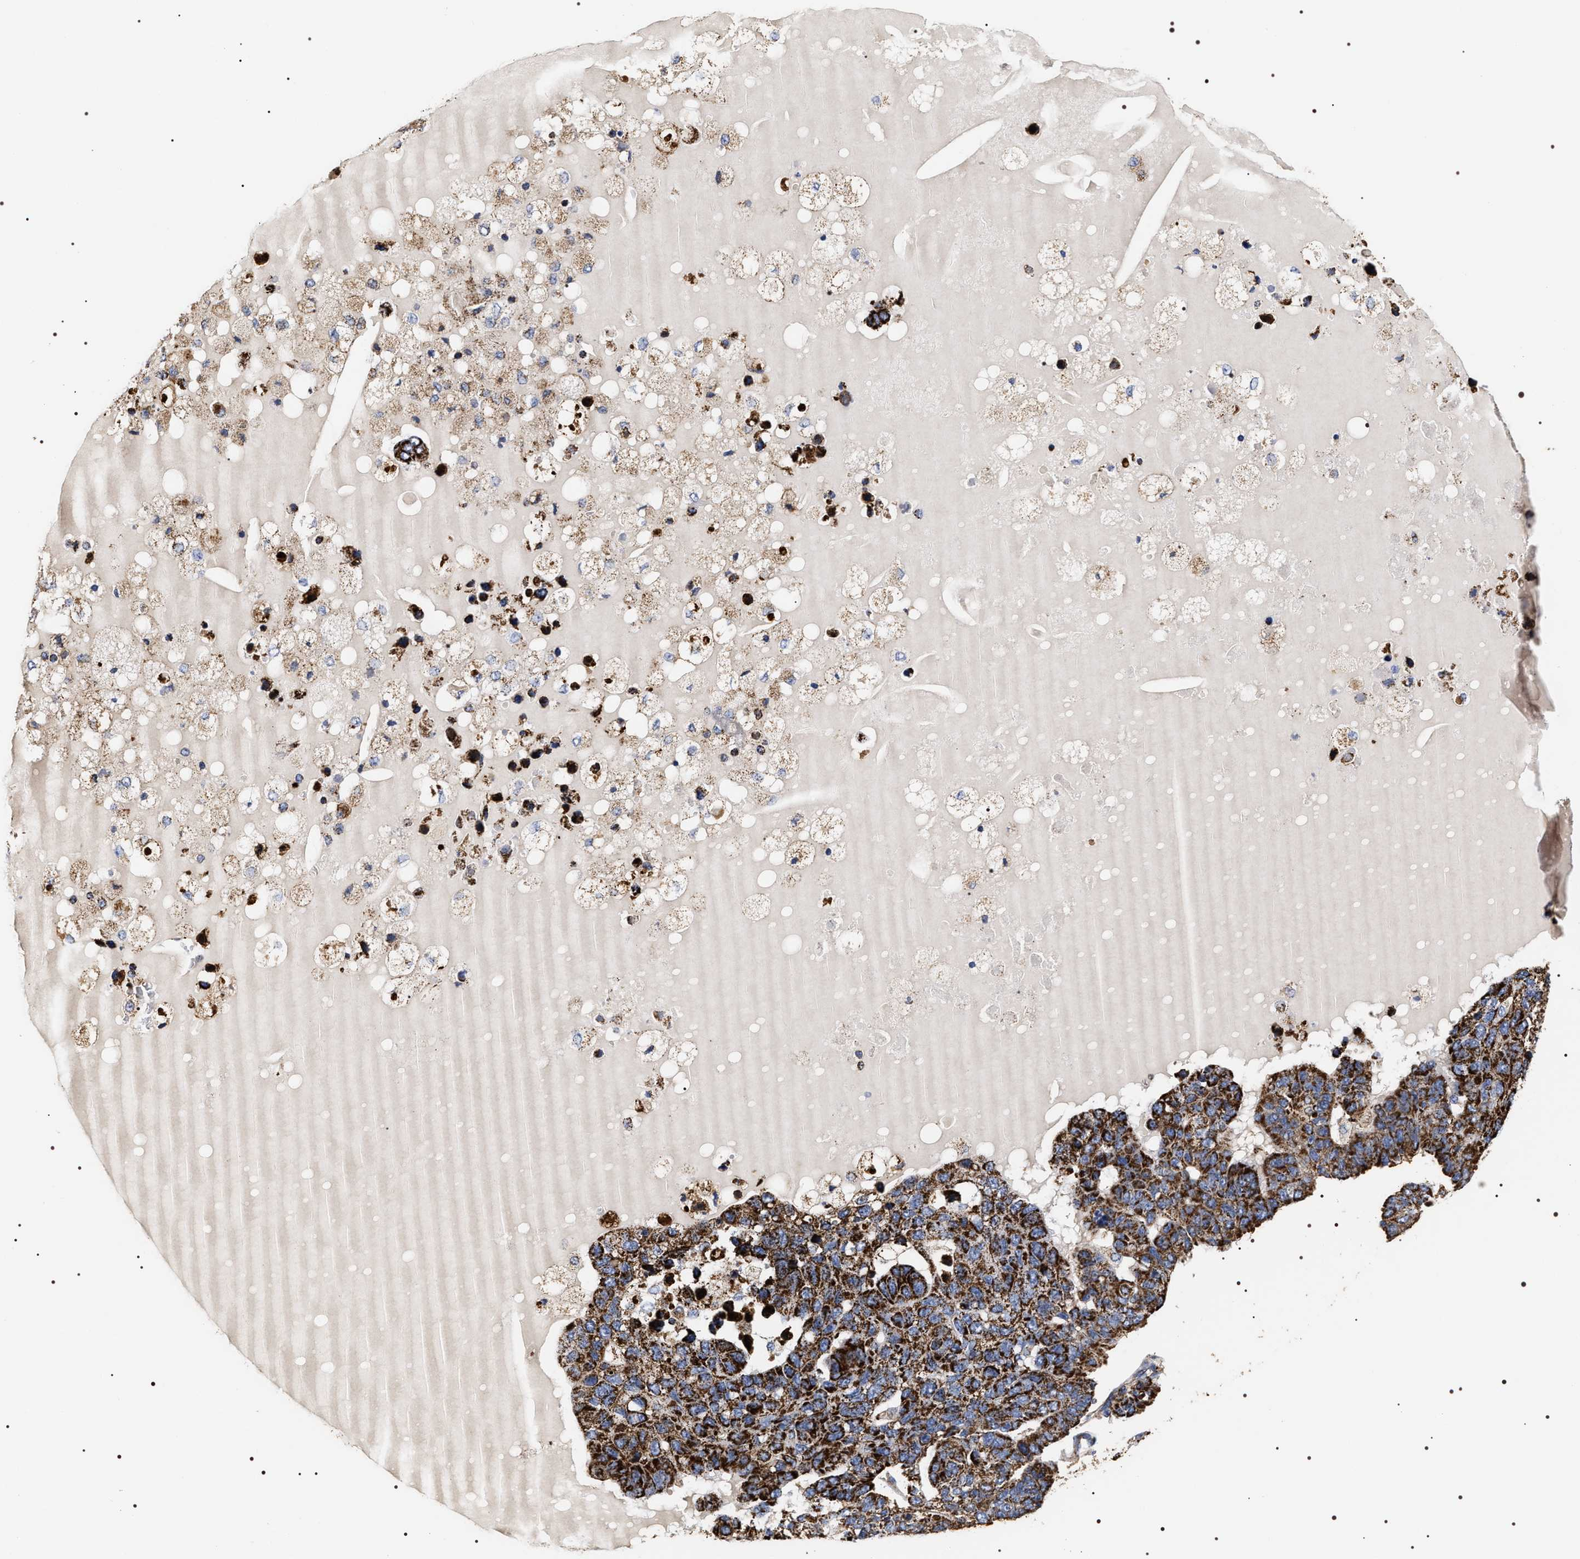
{"staining": {"intensity": "strong", "quantity": ">75%", "location": "cytoplasmic/membranous"}, "tissue": "pancreatic cancer", "cell_type": "Tumor cells", "image_type": "cancer", "snomed": [{"axis": "morphology", "description": "Adenocarcinoma, NOS"}, {"axis": "topography", "description": "Pancreas"}], "caption": "Pancreatic cancer (adenocarcinoma) was stained to show a protein in brown. There is high levels of strong cytoplasmic/membranous positivity in approximately >75% of tumor cells.", "gene": "COG5", "patient": {"sex": "female", "age": 61}}